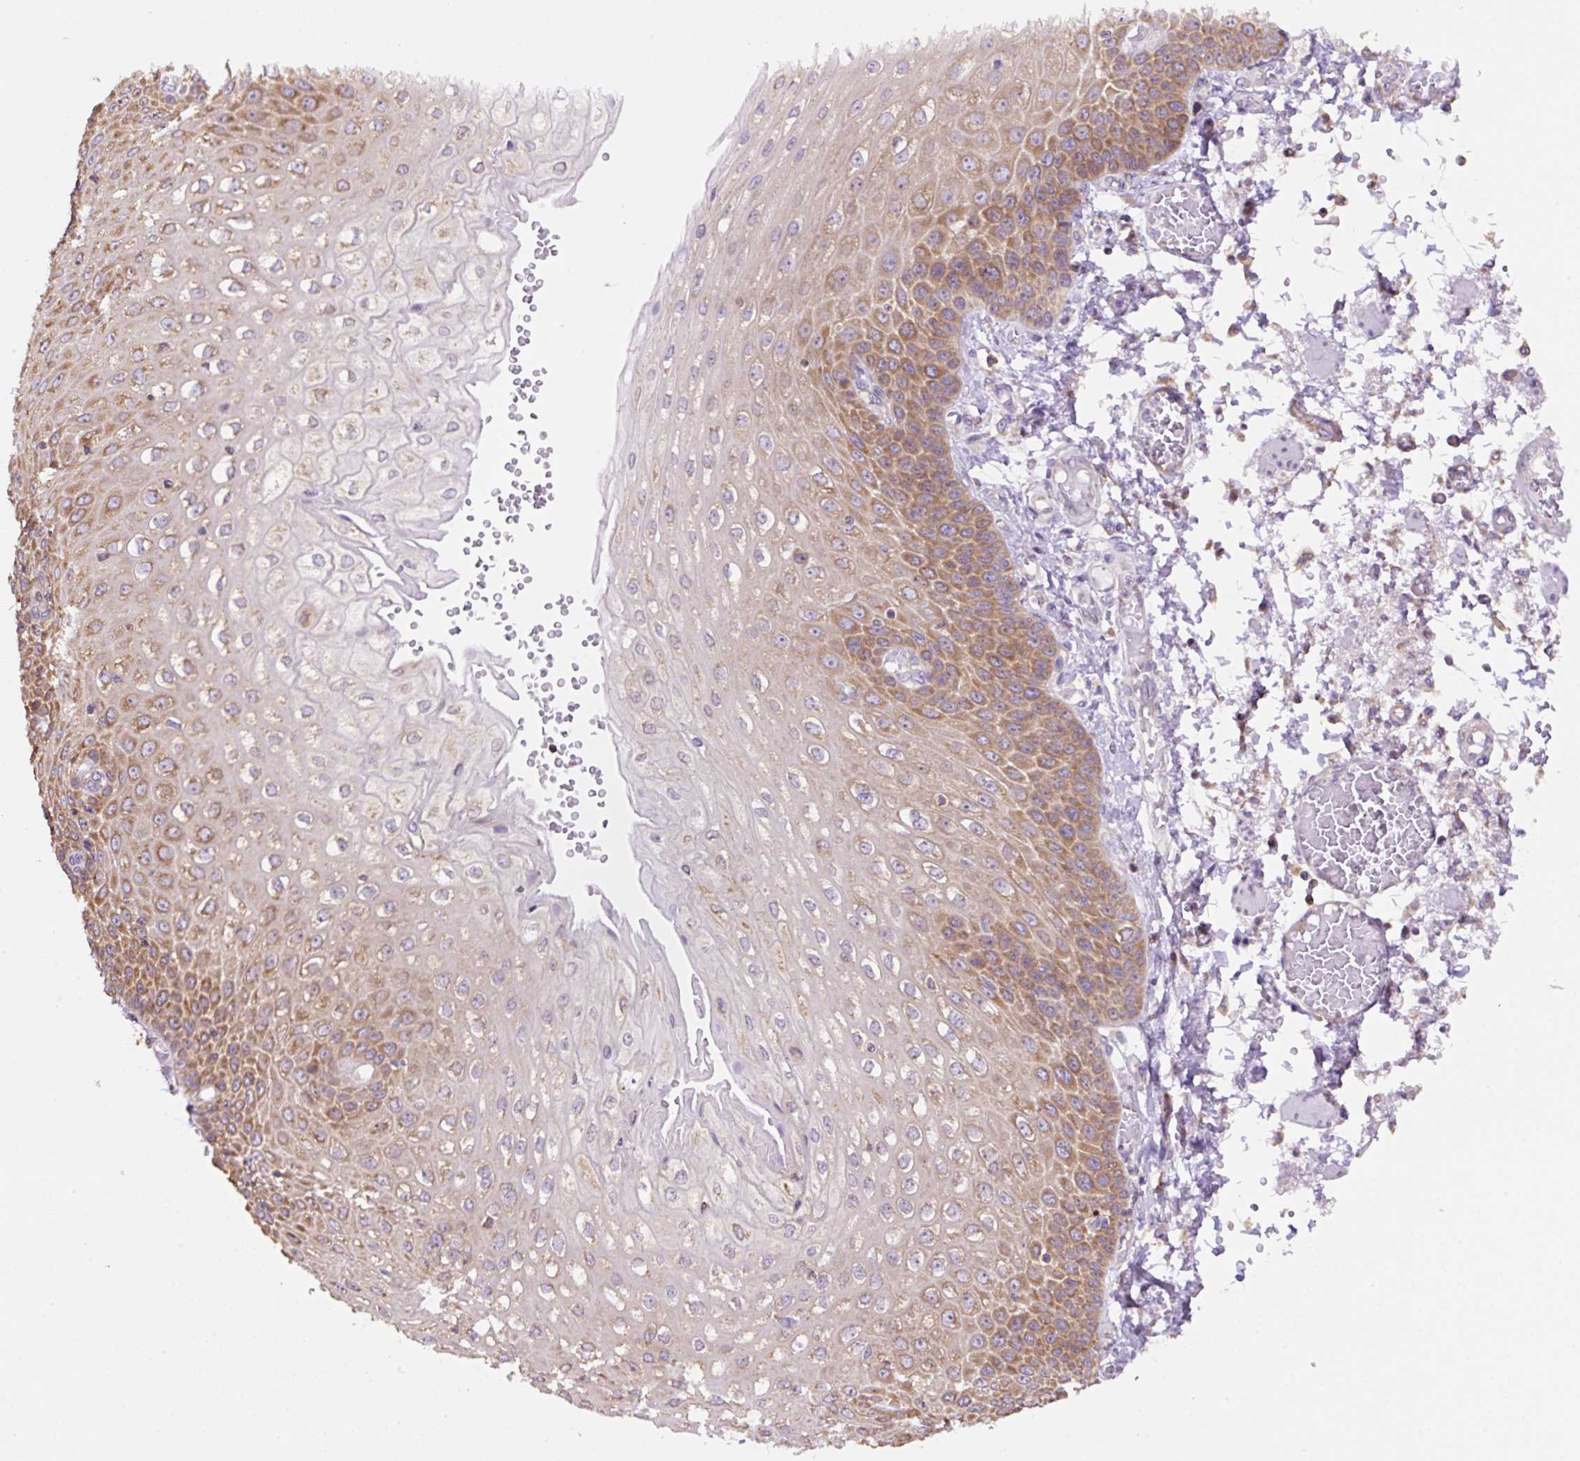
{"staining": {"intensity": "strong", "quantity": ">75%", "location": "cytoplasmic/membranous"}, "tissue": "esophagus", "cell_type": "Squamous epithelial cells", "image_type": "normal", "snomed": [{"axis": "morphology", "description": "Normal tissue, NOS"}, {"axis": "morphology", "description": "Adenocarcinoma, NOS"}, {"axis": "topography", "description": "Esophagus"}], "caption": "A photomicrograph showing strong cytoplasmic/membranous positivity in approximately >75% of squamous epithelial cells in benign esophagus, as visualized by brown immunohistochemical staining.", "gene": "RPS23", "patient": {"sex": "male", "age": 81}}